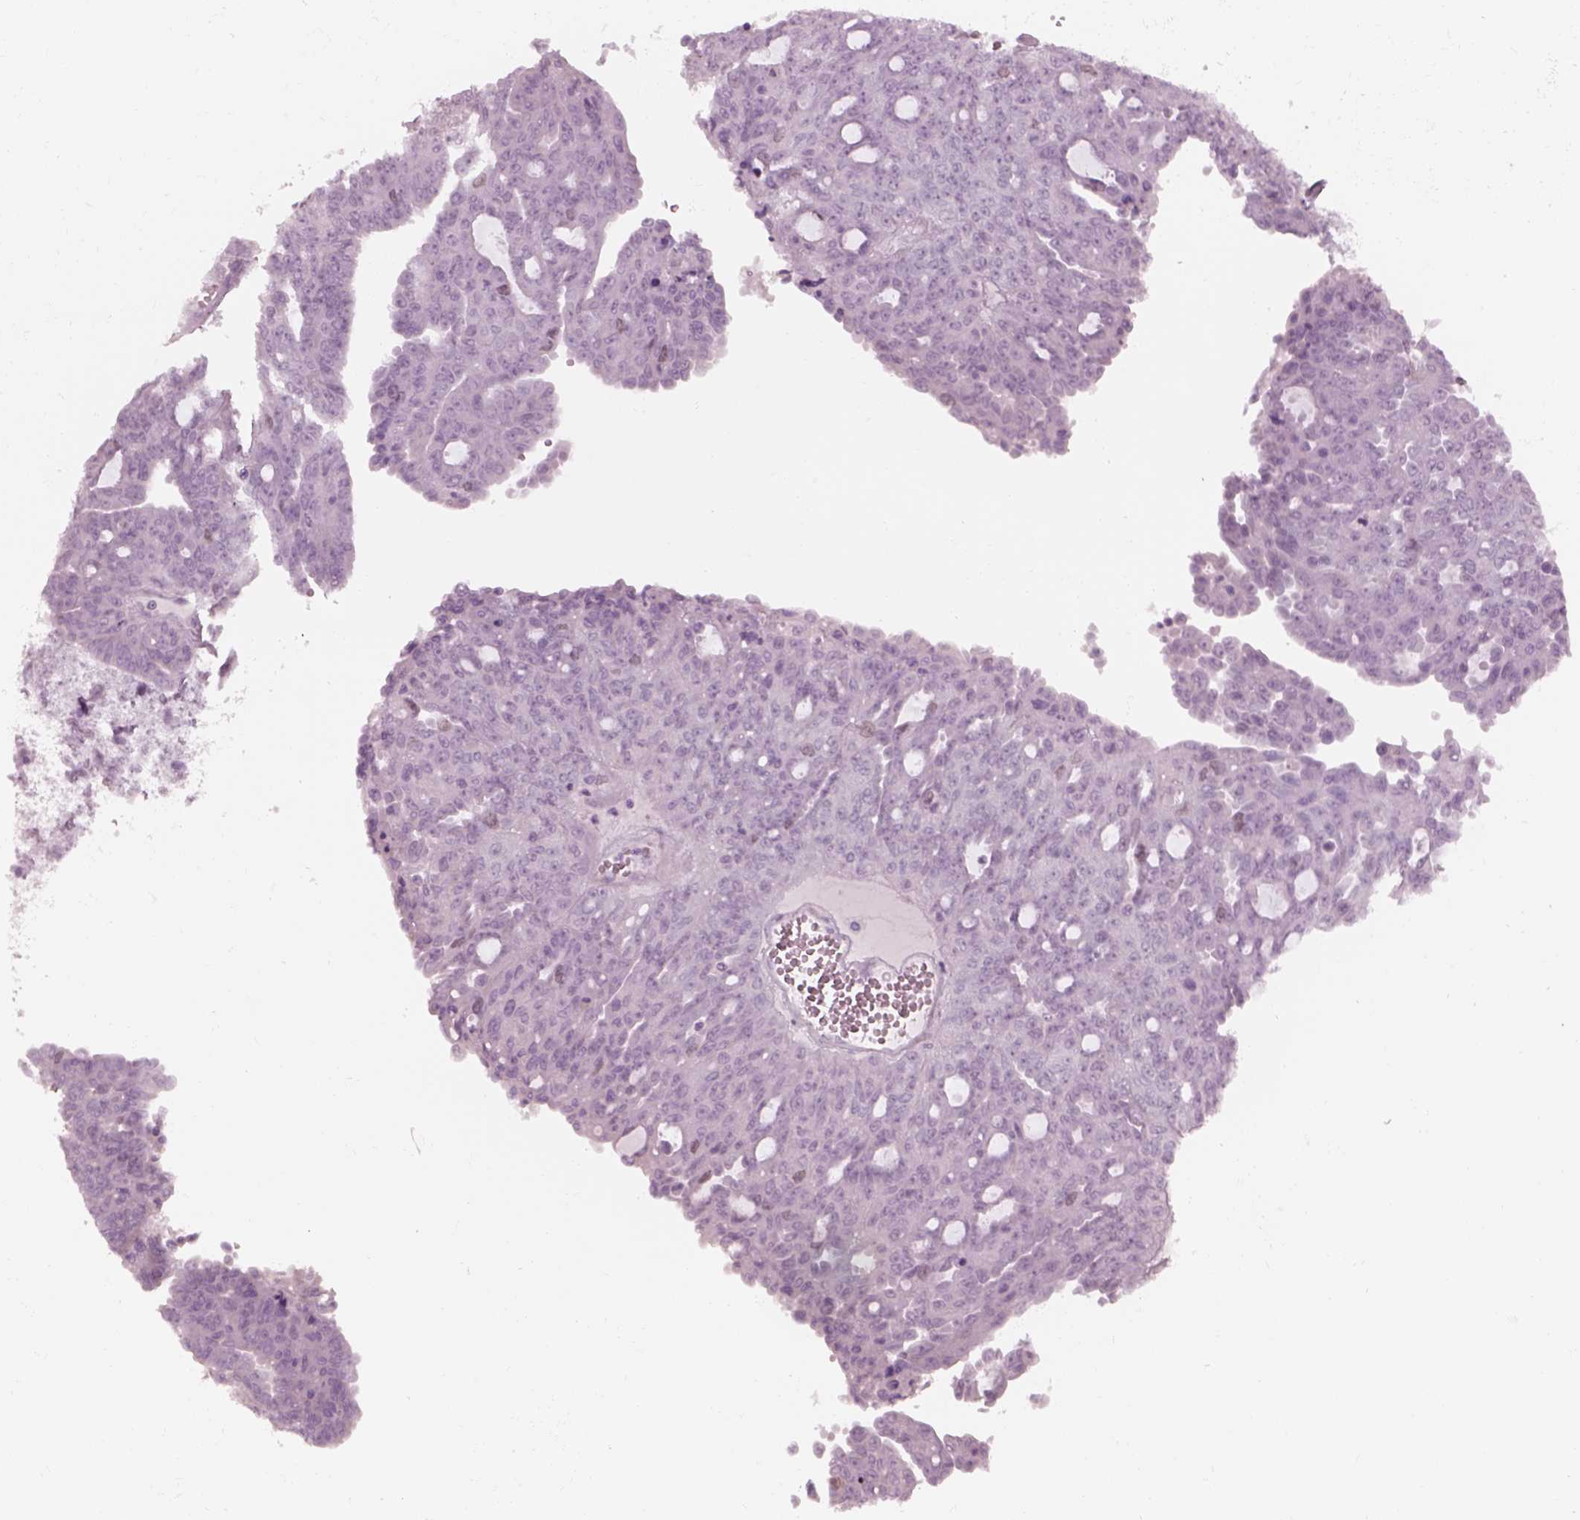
{"staining": {"intensity": "negative", "quantity": "none", "location": "none"}, "tissue": "ovarian cancer", "cell_type": "Tumor cells", "image_type": "cancer", "snomed": [{"axis": "morphology", "description": "Cystadenocarcinoma, serous, NOS"}, {"axis": "topography", "description": "Ovary"}], "caption": "Immunohistochemical staining of ovarian serous cystadenocarcinoma shows no significant expression in tumor cells.", "gene": "KRTAP24-1", "patient": {"sex": "female", "age": 71}}